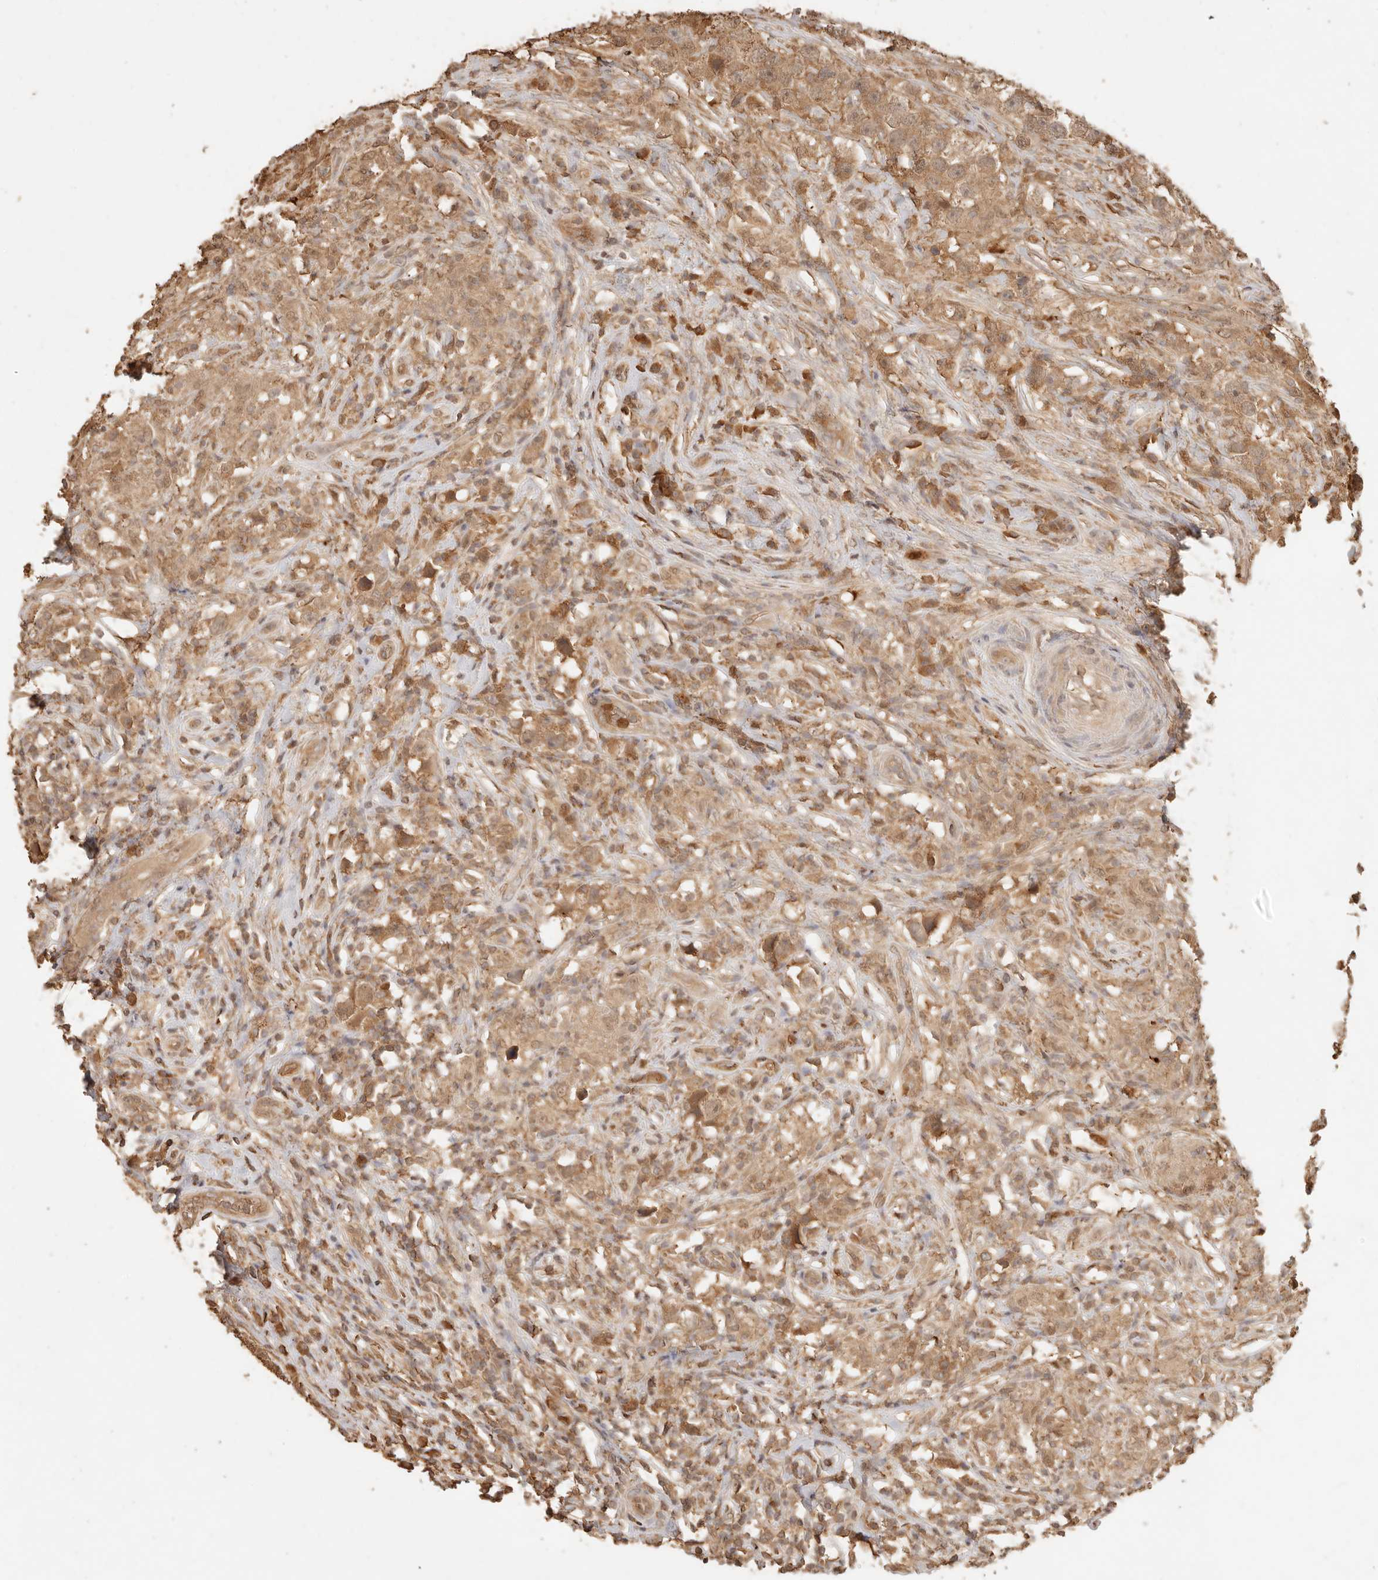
{"staining": {"intensity": "moderate", "quantity": ">75%", "location": "cytoplasmic/membranous,nuclear"}, "tissue": "testis cancer", "cell_type": "Tumor cells", "image_type": "cancer", "snomed": [{"axis": "morphology", "description": "Seminoma, NOS"}, {"axis": "topography", "description": "Testis"}], "caption": "This is an image of IHC staining of testis cancer (seminoma), which shows moderate expression in the cytoplasmic/membranous and nuclear of tumor cells.", "gene": "INTS11", "patient": {"sex": "male", "age": 49}}